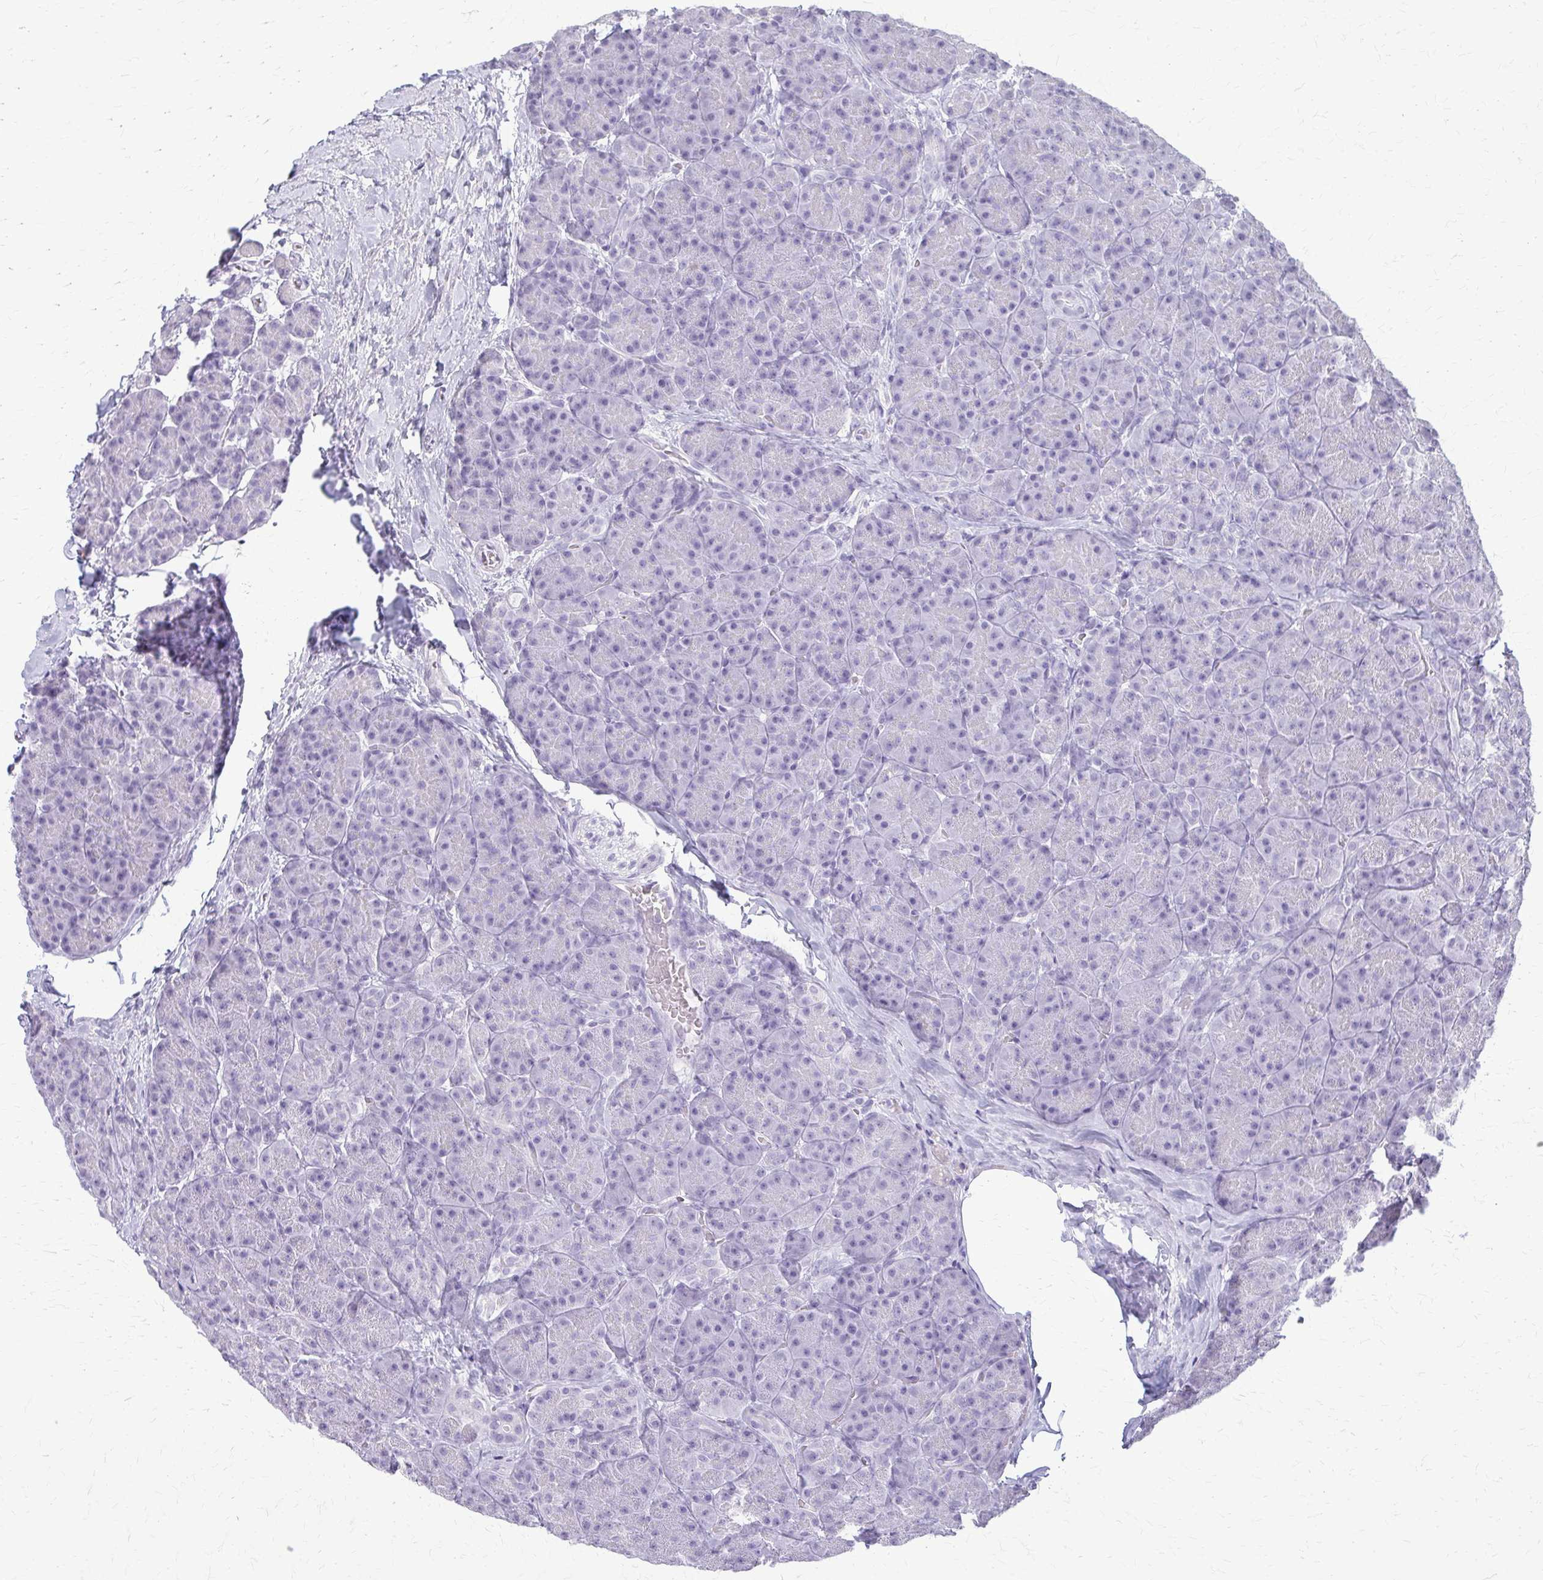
{"staining": {"intensity": "negative", "quantity": "none", "location": "none"}, "tissue": "pancreas", "cell_type": "Exocrine glandular cells", "image_type": "normal", "snomed": [{"axis": "morphology", "description": "Normal tissue, NOS"}, {"axis": "topography", "description": "Pancreas"}], "caption": "This is a photomicrograph of IHC staining of normal pancreas, which shows no expression in exocrine glandular cells. Brightfield microscopy of immunohistochemistry (IHC) stained with DAB (brown) and hematoxylin (blue), captured at high magnification.", "gene": "KRT5", "patient": {"sex": "male", "age": 57}}